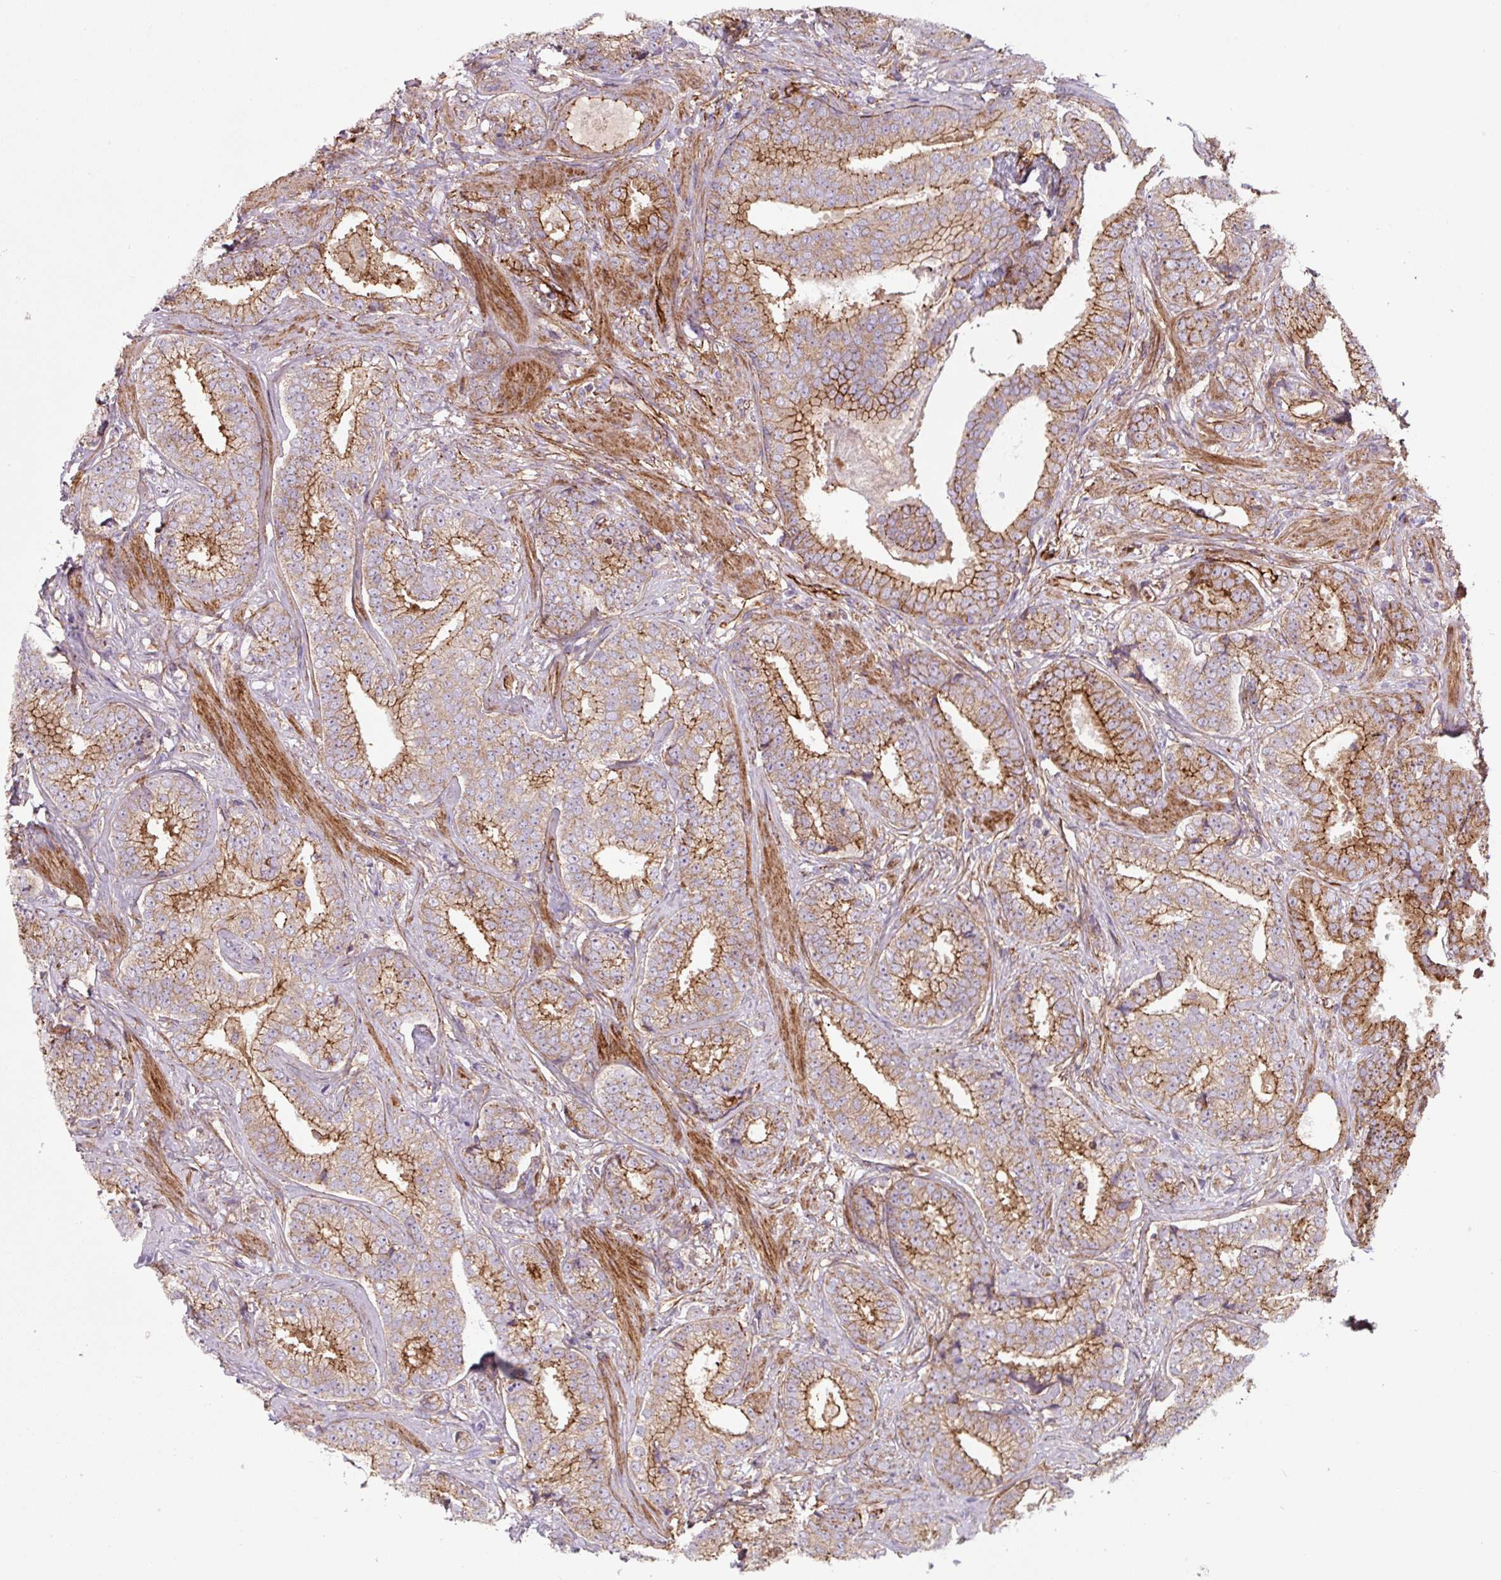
{"staining": {"intensity": "moderate", "quantity": ">75%", "location": "cytoplasmic/membranous"}, "tissue": "prostate cancer", "cell_type": "Tumor cells", "image_type": "cancer", "snomed": [{"axis": "morphology", "description": "Adenocarcinoma, Low grade"}, {"axis": "topography", "description": "Prostate"}], "caption": "The micrograph shows staining of prostate cancer (low-grade adenocarcinoma), revealing moderate cytoplasmic/membranous protein expression (brown color) within tumor cells.", "gene": "DHFR2", "patient": {"sex": "male", "age": 63}}